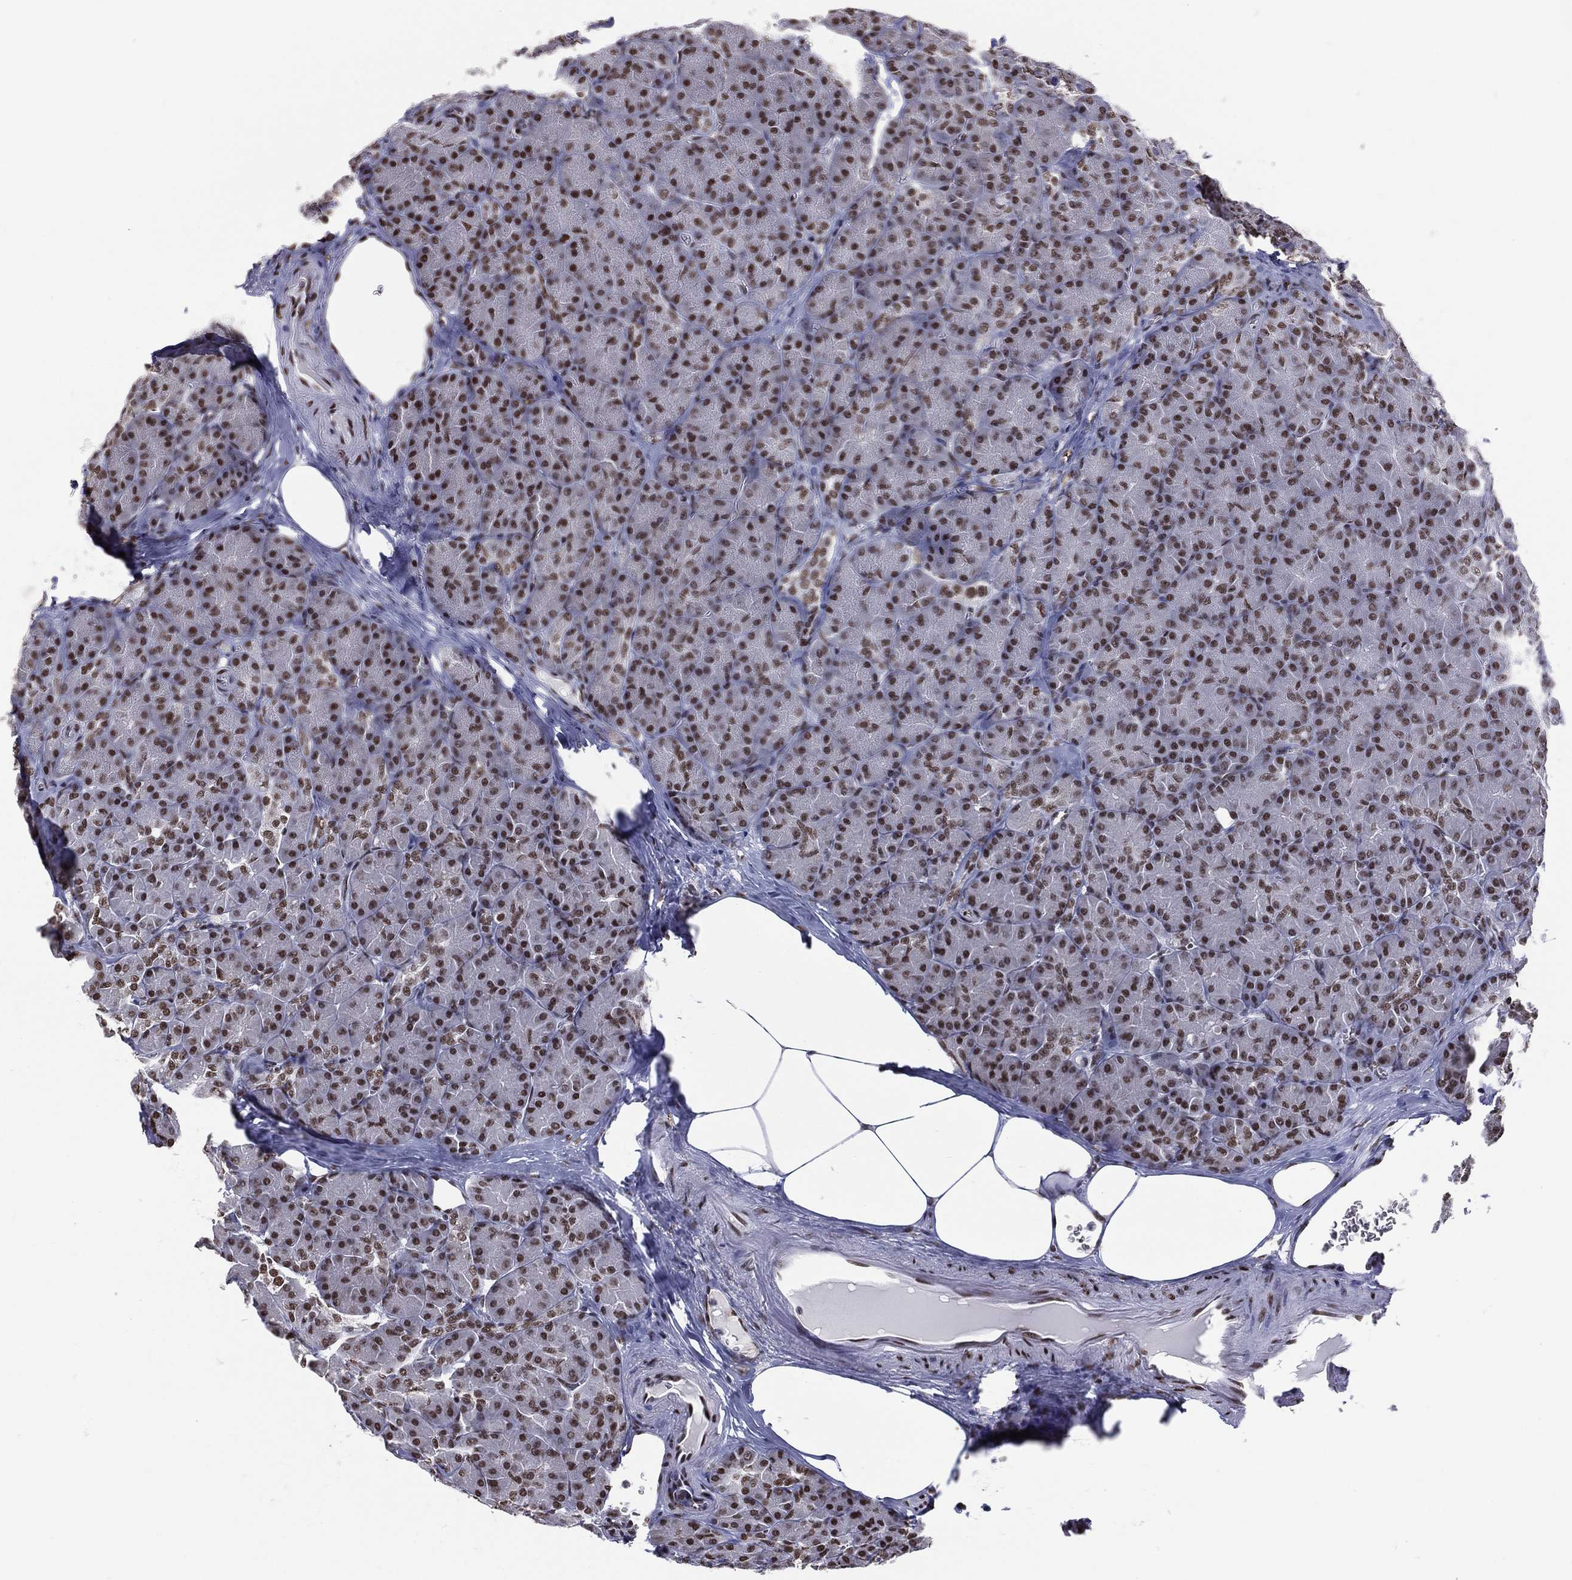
{"staining": {"intensity": "strong", "quantity": ">75%", "location": "nuclear"}, "tissue": "pancreas", "cell_type": "Exocrine glandular cells", "image_type": "normal", "snomed": [{"axis": "morphology", "description": "Normal tissue, NOS"}, {"axis": "topography", "description": "Pancreas"}], "caption": "Protein expression analysis of benign human pancreas reveals strong nuclear staining in approximately >75% of exocrine glandular cells. The staining is performed using DAB (3,3'-diaminobenzidine) brown chromogen to label protein expression. The nuclei are counter-stained blue using hematoxylin.", "gene": "ZNF7", "patient": {"sex": "male", "age": 57}}